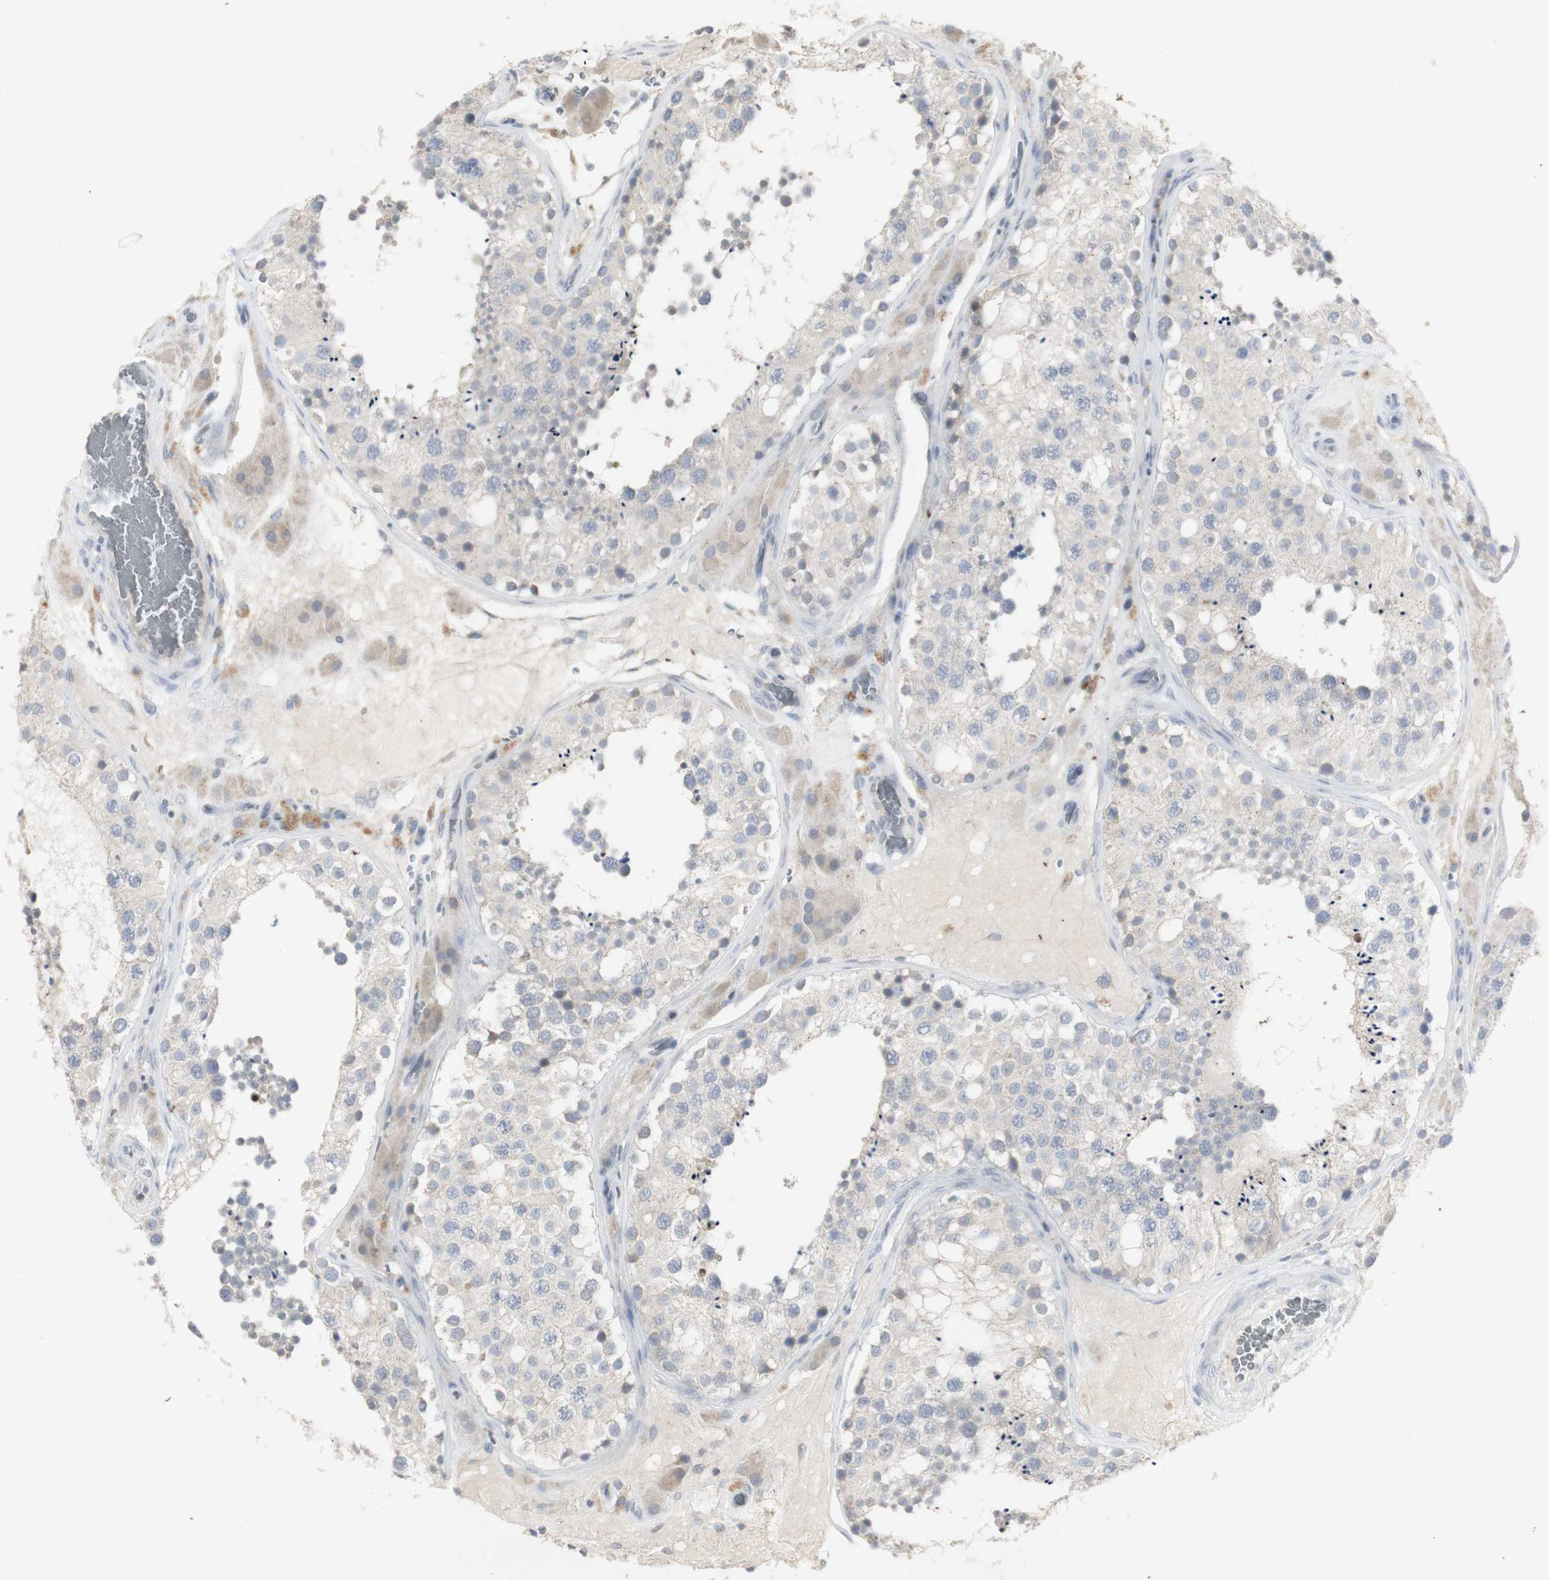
{"staining": {"intensity": "weak", "quantity": ">75%", "location": "cytoplasmic/membranous"}, "tissue": "testis", "cell_type": "Cells in seminiferous ducts", "image_type": "normal", "snomed": [{"axis": "morphology", "description": "Normal tissue, NOS"}, {"axis": "topography", "description": "Testis"}], "caption": "High-power microscopy captured an immunohistochemistry image of normal testis, revealing weak cytoplasmic/membranous expression in about >75% of cells in seminiferous ducts.", "gene": "INS", "patient": {"sex": "male", "age": 26}}